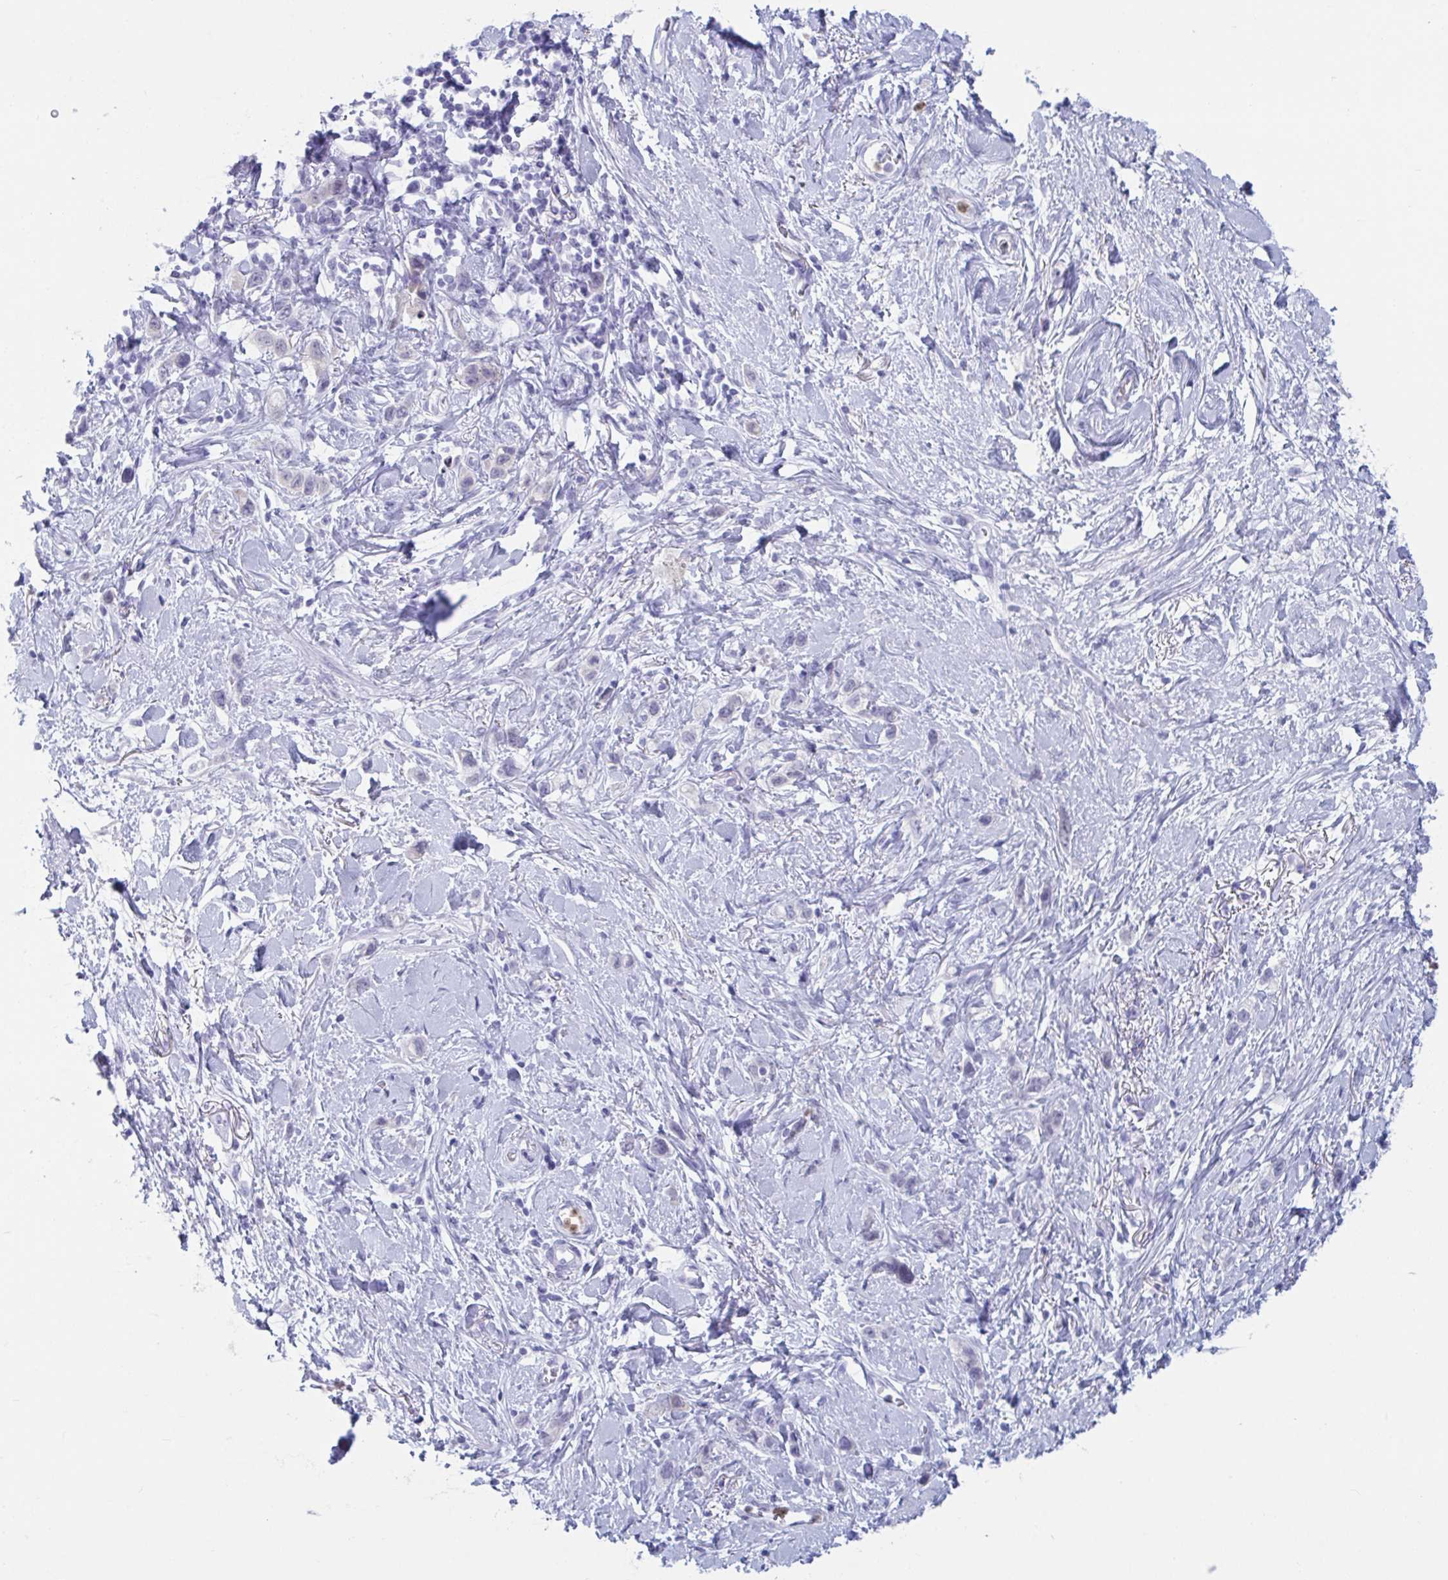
{"staining": {"intensity": "negative", "quantity": "none", "location": "none"}, "tissue": "stomach cancer", "cell_type": "Tumor cells", "image_type": "cancer", "snomed": [{"axis": "morphology", "description": "Adenocarcinoma, NOS"}, {"axis": "topography", "description": "Stomach"}], "caption": "Human stomach cancer stained for a protein using immunohistochemistry (IHC) exhibits no expression in tumor cells.", "gene": "CYP4F11", "patient": {"sex": "female", "age": 65}}